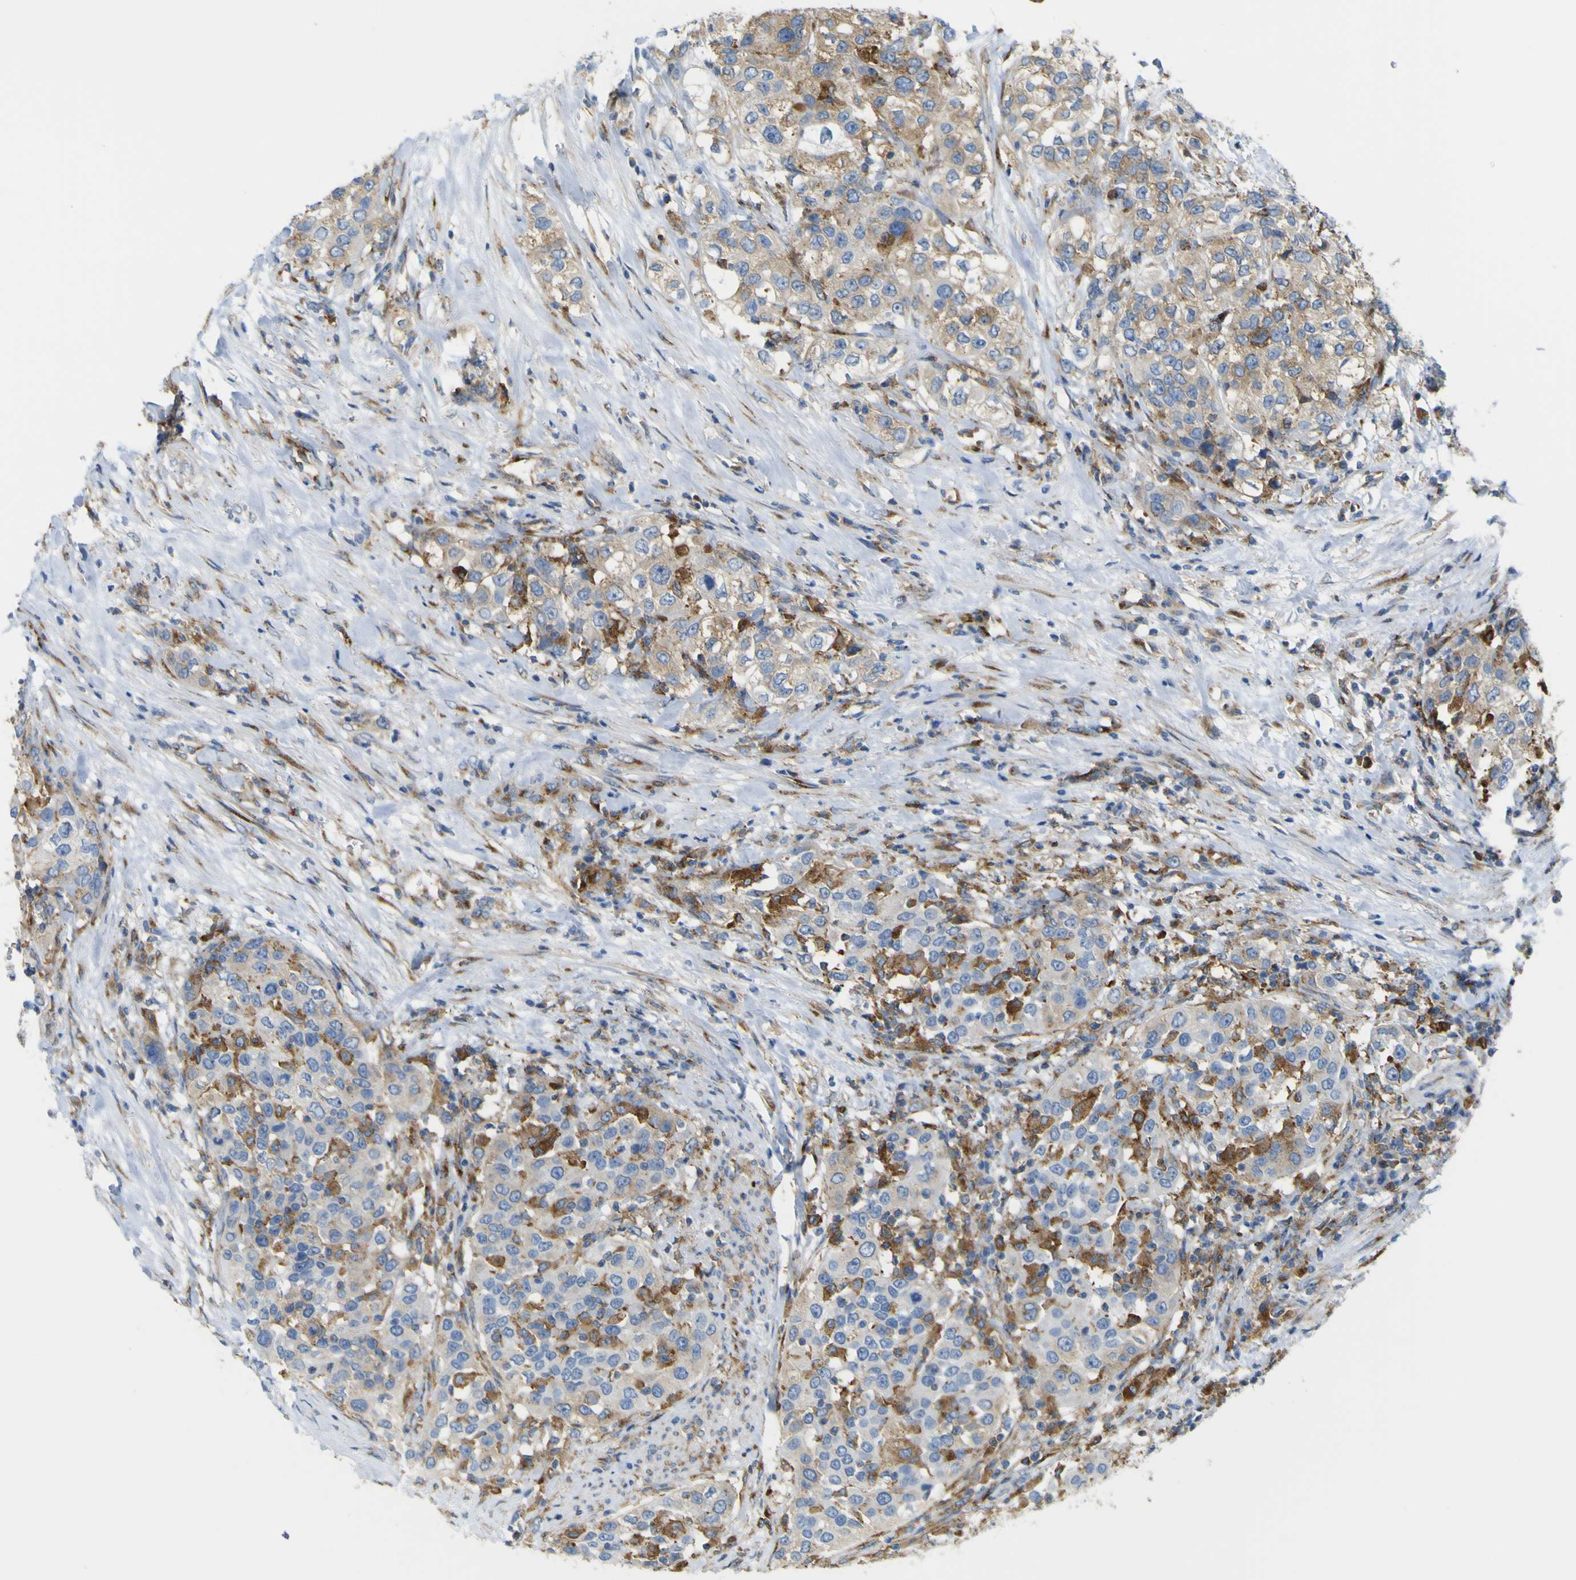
{"staining": {"intensity": "moderate", "quantity": "25%-75%", "location": "cytoplasmic/membranous"}, "tissue": "urothelial cancer", "cell_type": "Tumor cells", "image_type": "cancer", "snomed": [{"axis": "morphology", "description": "Urothelial carcinoma, High grade"}, {"axis": "topography", "description": "Urinary bladder"}], "caption": "High-power microscopy captured an immunohistochemistry histopathology image of urothelial cancer, revealing moderate cytoplasmic/membranous positivity in approximately 25%-75% of tumor cells.", "gene": "IGF2R", "patient": {"sex": "female", "age": 80}}